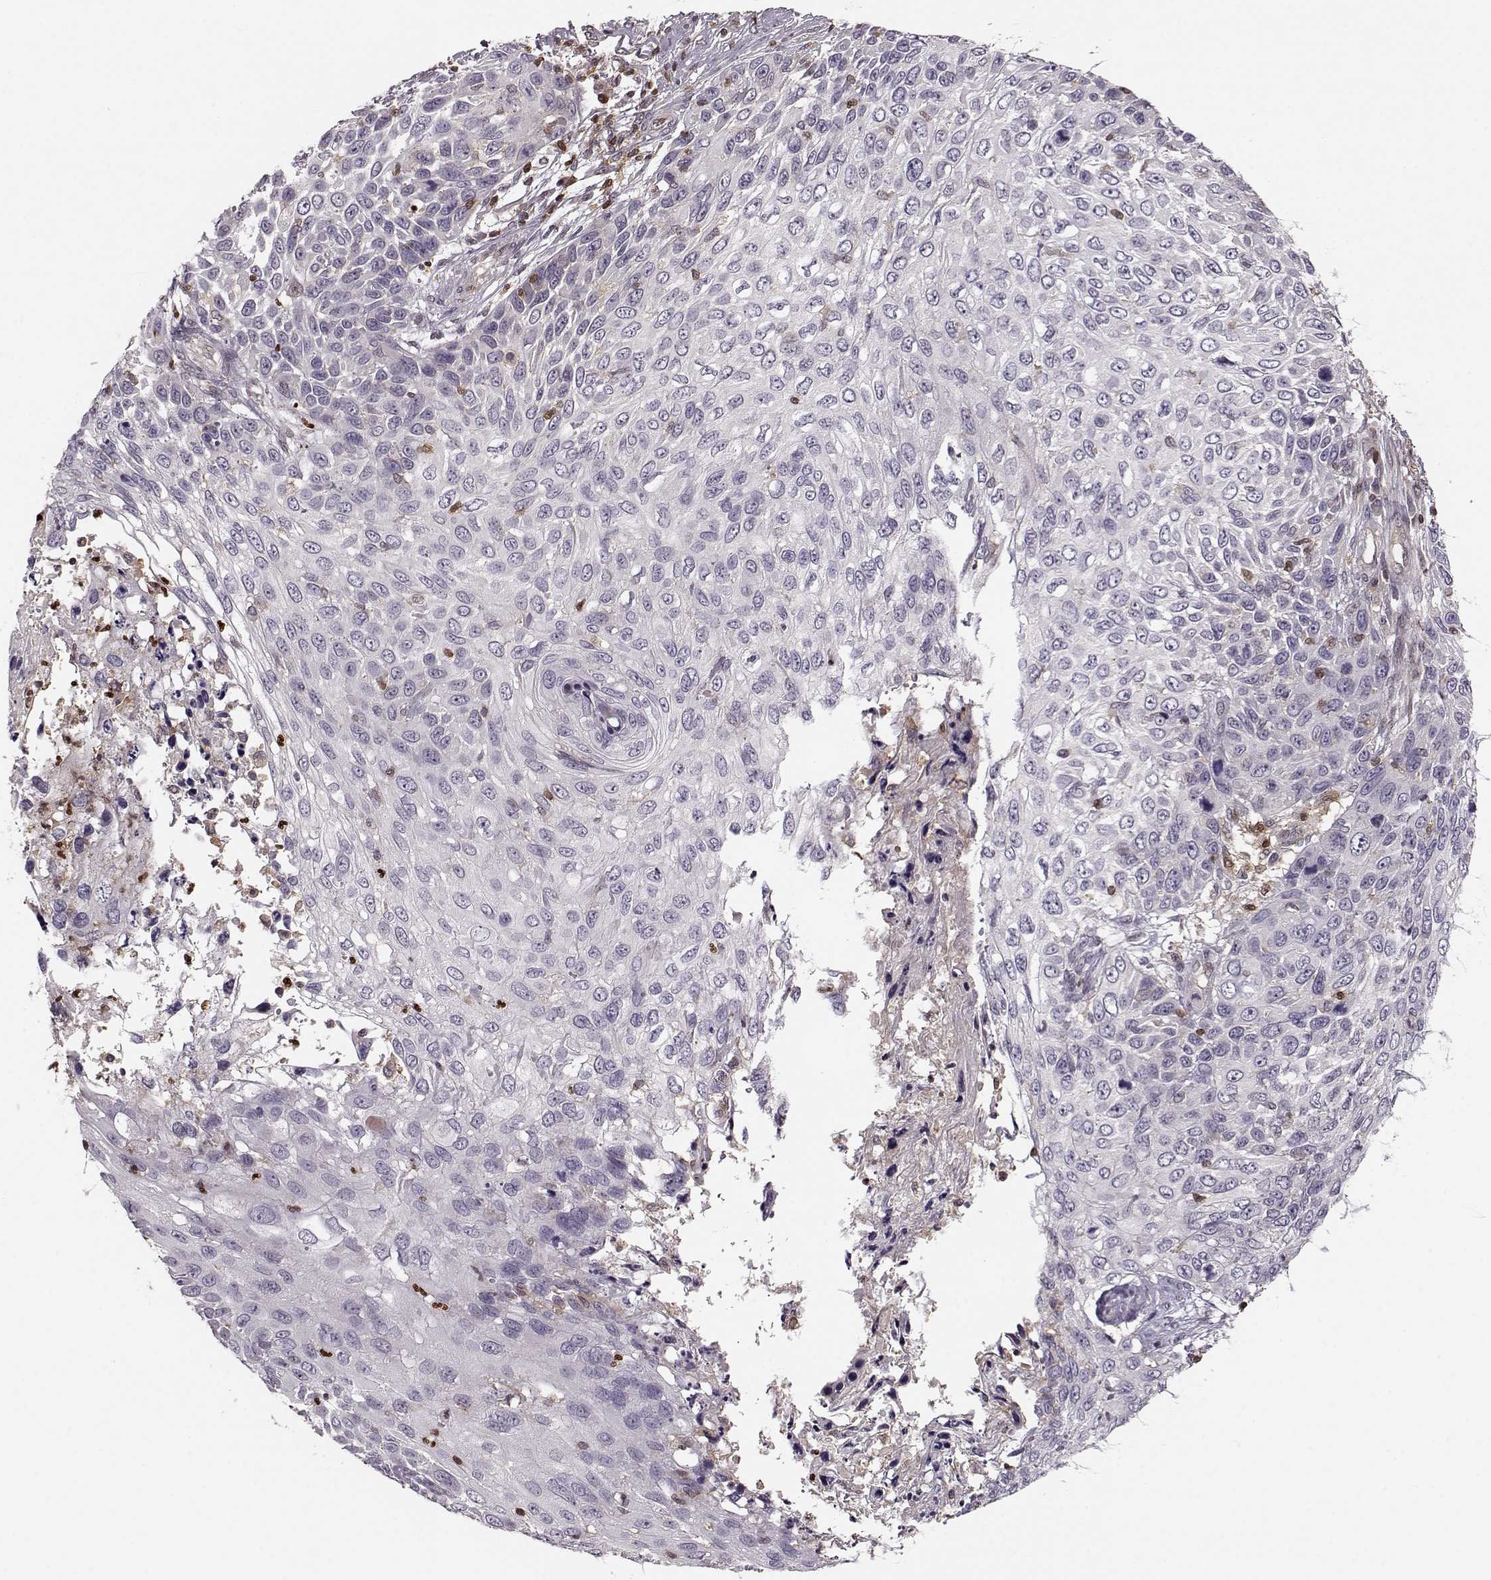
{"staining": {"intensity": "negative", "quantity": "none", "location": "none"}, "tissue": "skin cancer", "cell_type": "Tumor cells", "image_type": "cancer", "snomed": [{"axis": "morphology", "description": "Squamous cell carcinoma, NOS"}, {"axis": "topography", "description": "Skin"}], "caption": "Immunohistochemistry image of neoplastic tissue: human skin squamous cell carcinoma stained with DAB (3,3'-diaminobenzidine) demonstrates no significant protein staining in tumor cells.", "gene": "MFSD1", "patient": {"sex": "male", "age": 92}}